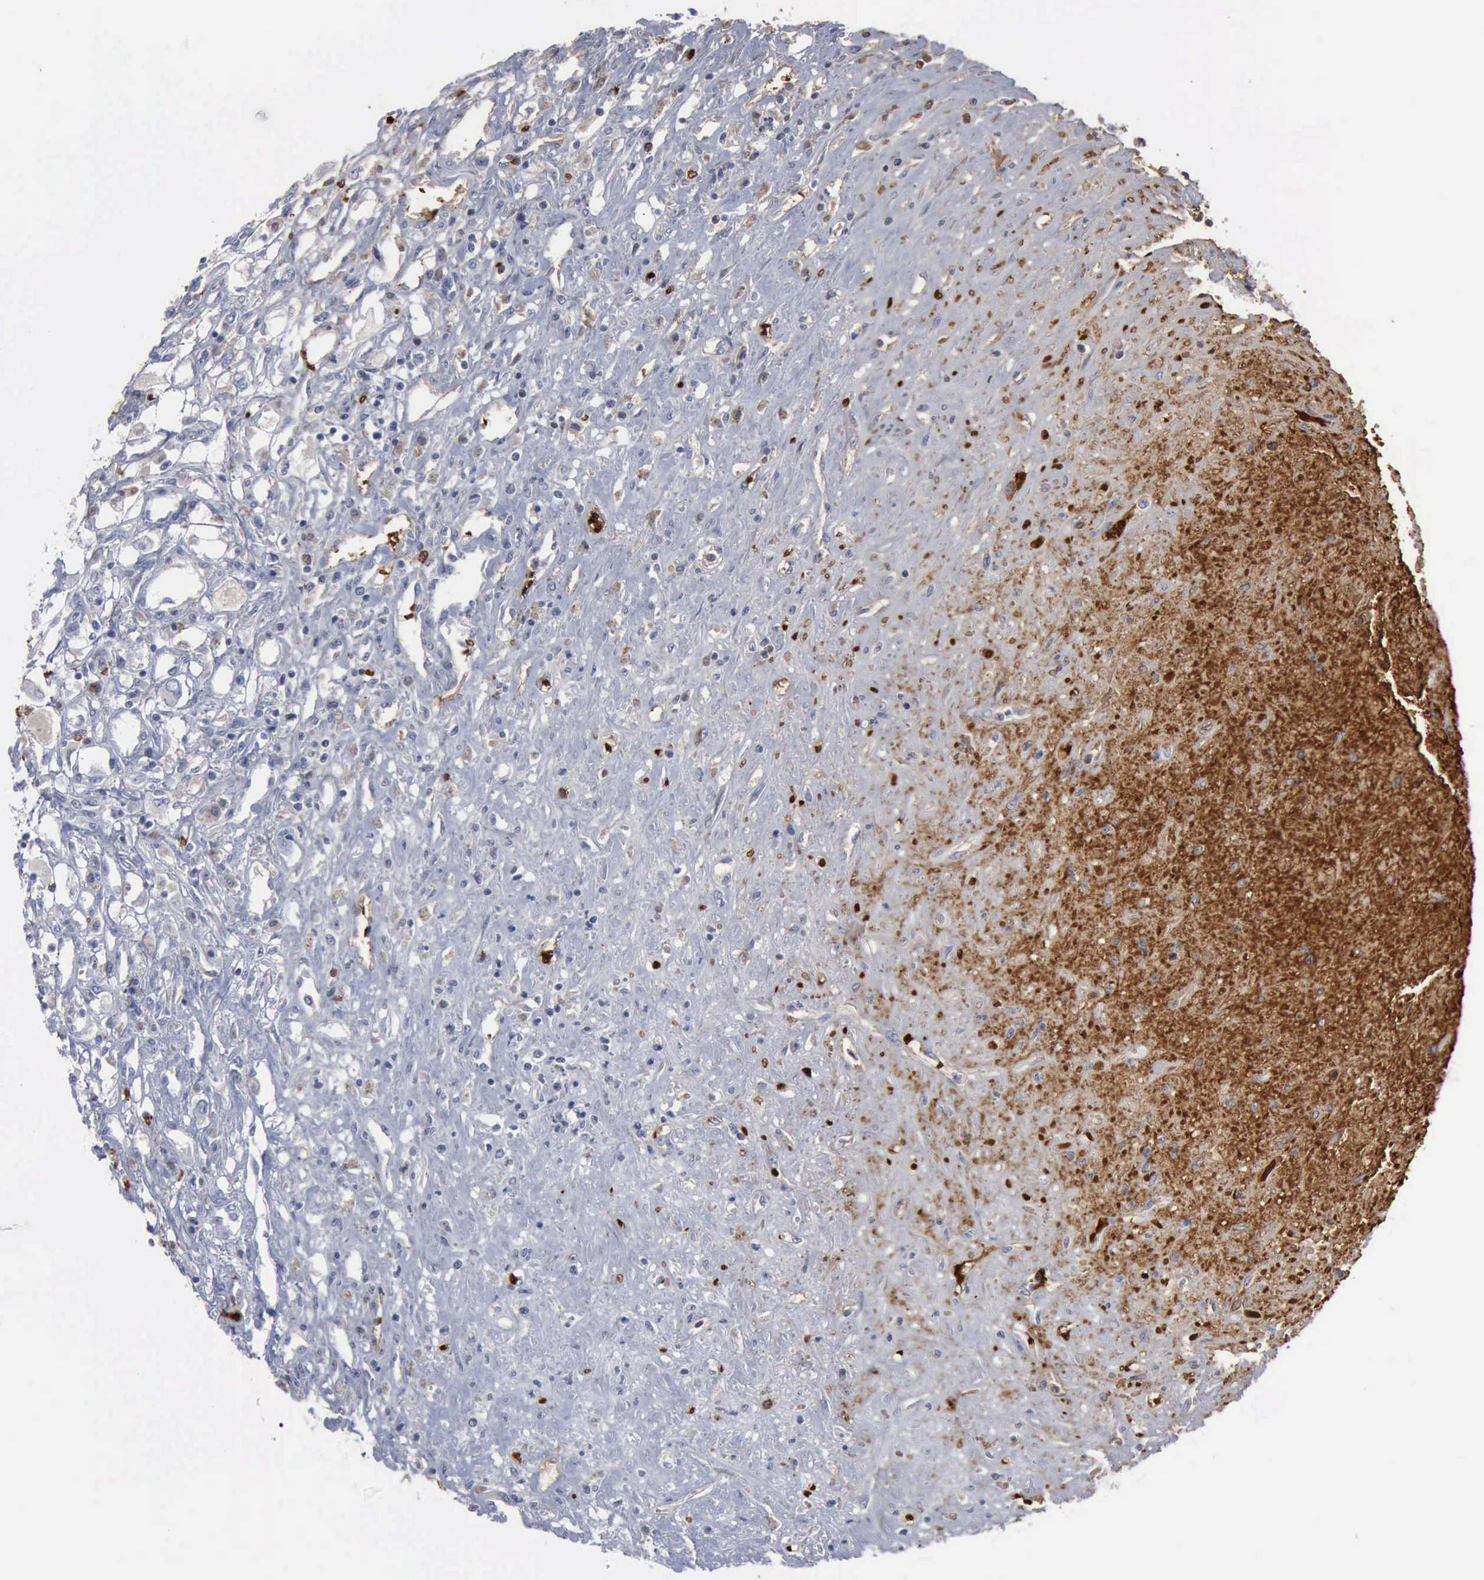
{"staining": {"intensity": "negative", "quantity": "none", "location": "none"}, "tissue": "renal cancer", "cell_type": "Tumor cells", "image_type": "cancer", "snomed": [{"axis": "morphology", "description": "Adenocarcinoma, NOS"}, {"axis": "topography", "description": "Kidney"}], "caption": "This micrograph is of renal cancer (adenocarcinoma) stained with immunohistochemistry to label a protein in brown with the nuclei are counter-stained blue. There is no positivity in tumor cells. (DAB immunohistochemistry visualized using brightfield microscopy, high magnification).", "gene": "TGFB1", "patient": {"sex": "male", "age": 57}}